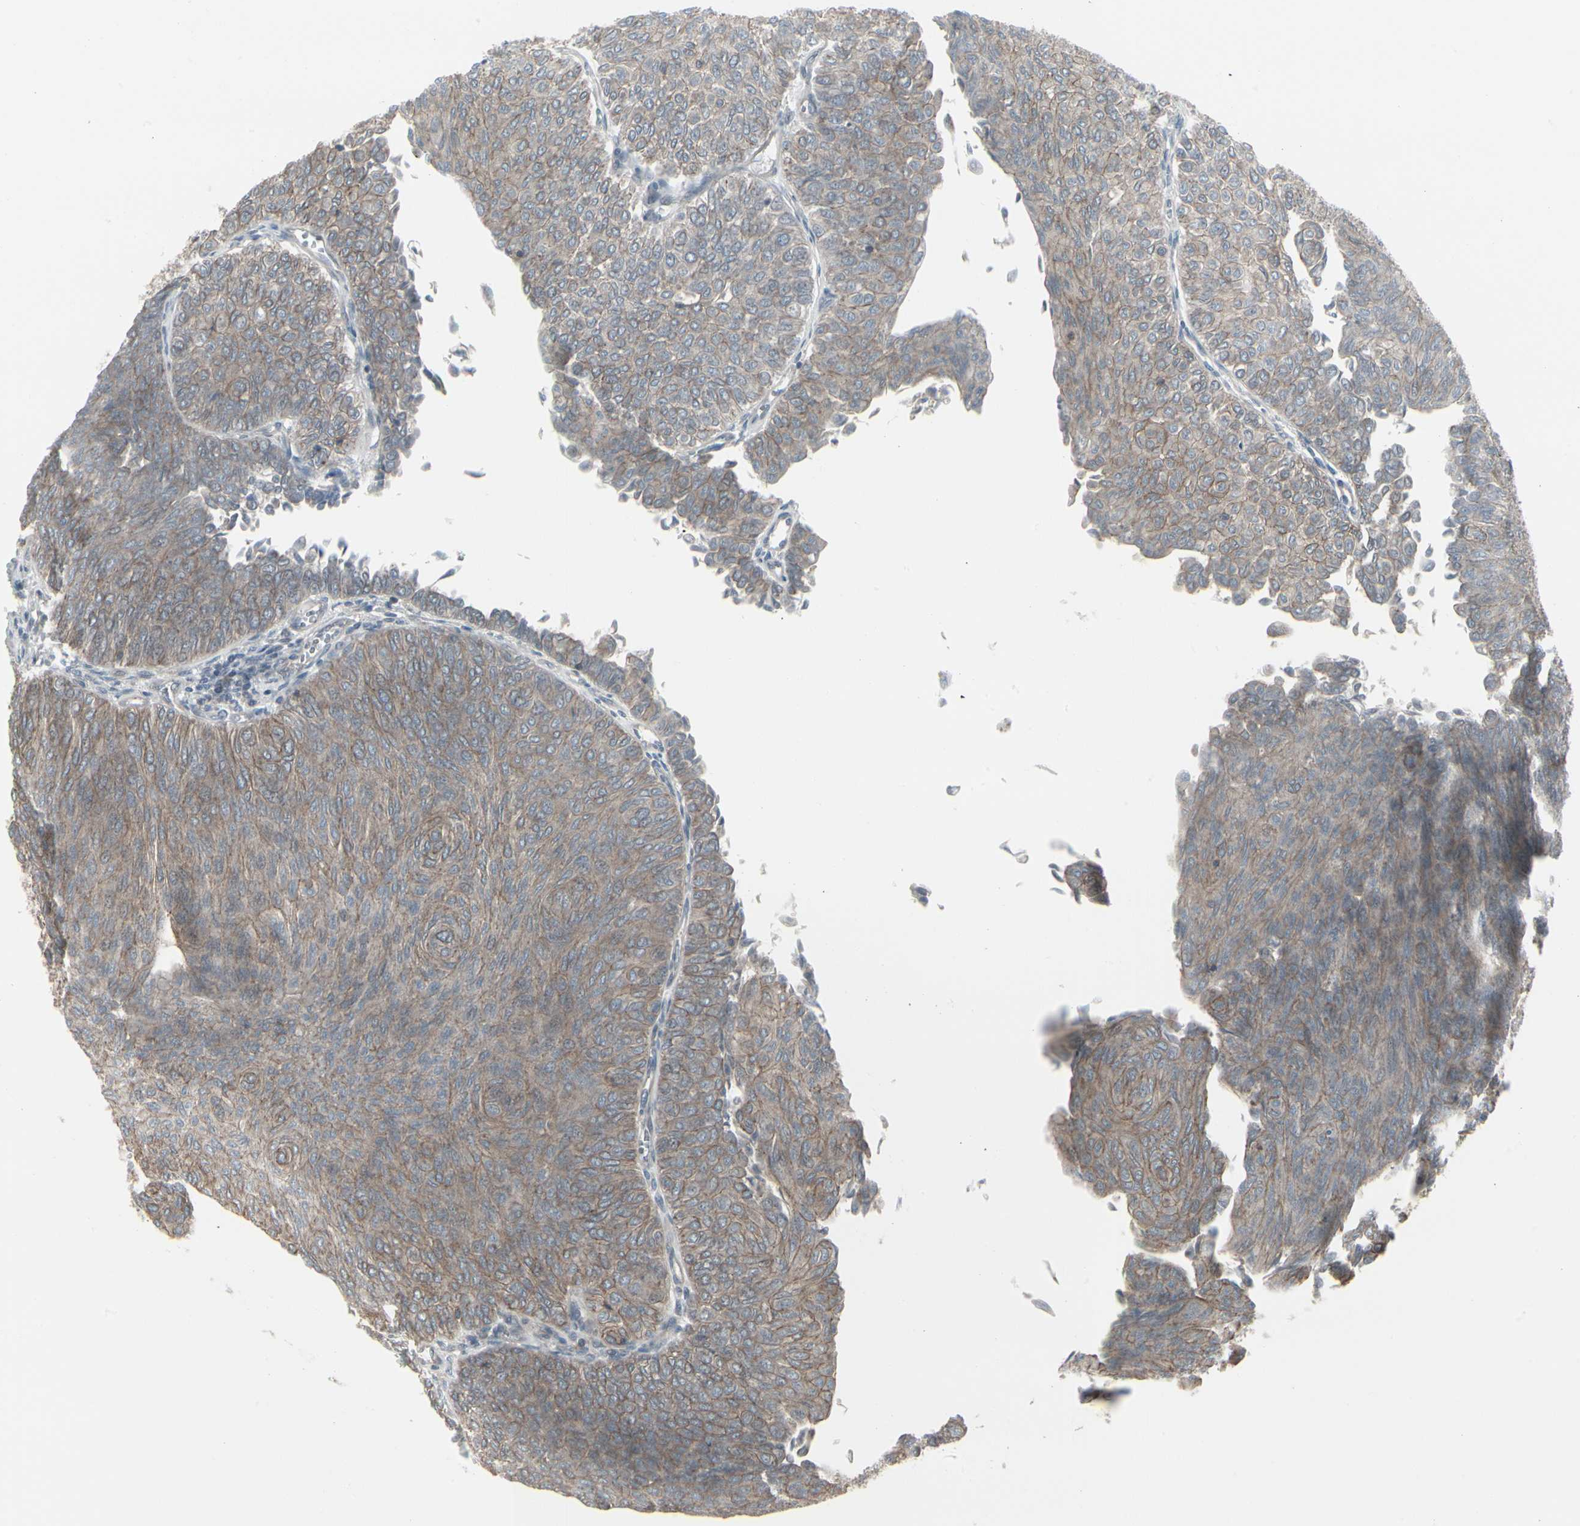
{"staining": {"intensity": "weak", "quantity": ">75%", "location": "cytoplasmic/membranous"}, "tissue": "urothelial cancer", "cell_type": "Tumor cells", "image_type": "cancer", "snomed": [{"axis": "morphology", "description": "Urothelial carcinoma, Low grade"}, {"axis": "topography", "description": "Urinary bladder"}], "caption": "Immunohistochemical staining of urothelial carcinoma (low-grade) exhibits low levels of weak cytoplasmic/membranous staining in about >75% of tumor cells. (Stains: DAB (3,3'-diaminobenzidine) in brown, nuclei in blue, Microscopy: brightfield microscopy at high magnification).", "gene": "EPS15", "patient": {"sex": "male", "age": 78}}